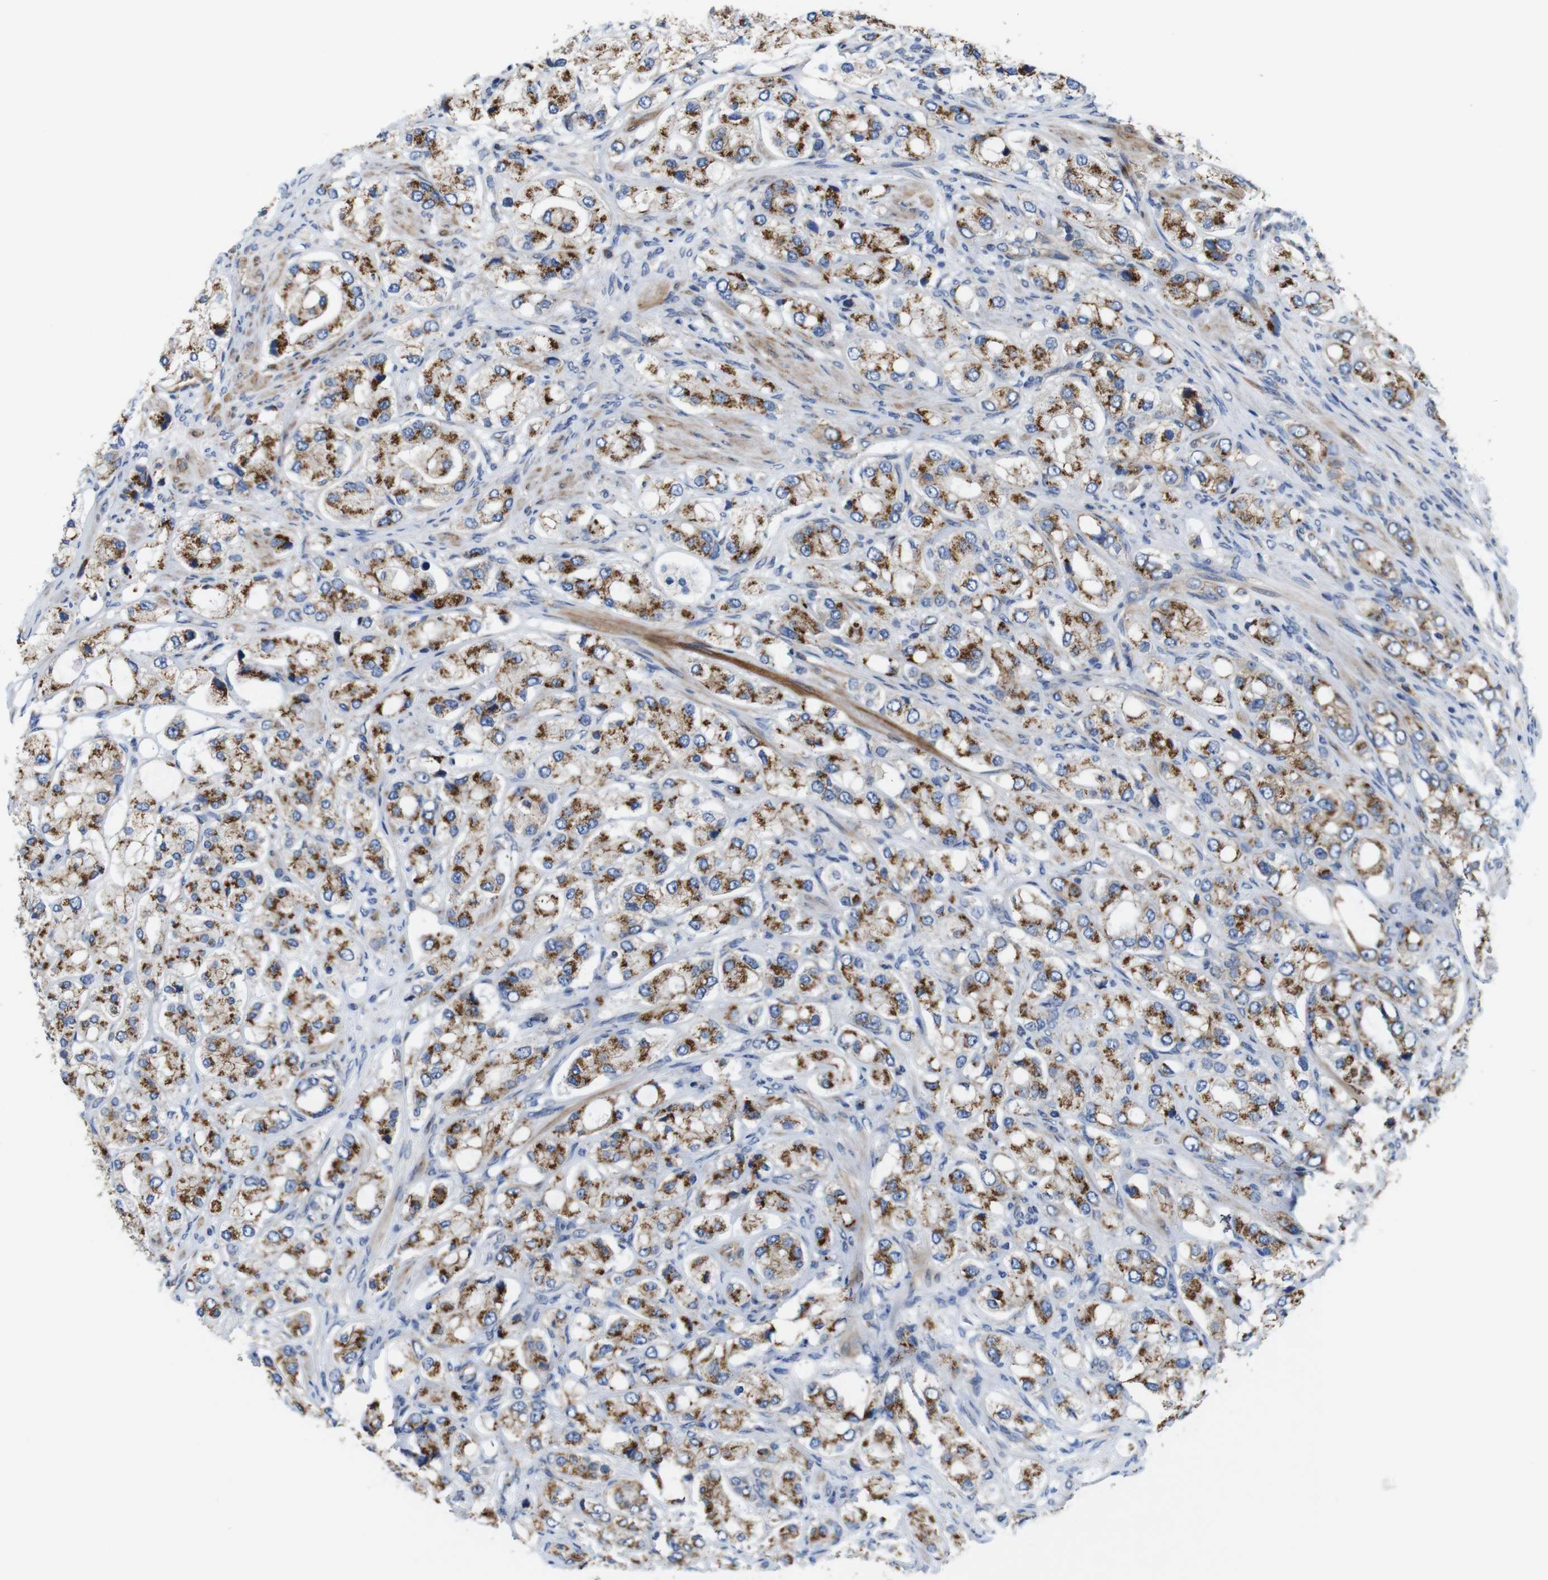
{"staining": {"intensity": "strong", "quantity": "25%-75%", "location": "cytoplasmic/membranous"}, "tissue": "prostate cancer", "cell_type": "Tumor cells", "image_type": "cancer", "snomed": [{"axis": "morphology", "description": "Adenocarcinoma, High grade"}, {"axis": "topography", "description": "Prostate"}], "caption": "Immunohistochemical staining of prostate cancer (high-grade adenocarcinoma) displays high levels of strong cytoplasmic/membranous protein expression in approximately 25%-75% of tumor cells. The protein of interest is shown in brown color, while the nuclei are stained blue.", "gene": "EFCAB14", "patient": {"sex": "male", "age": 65}}